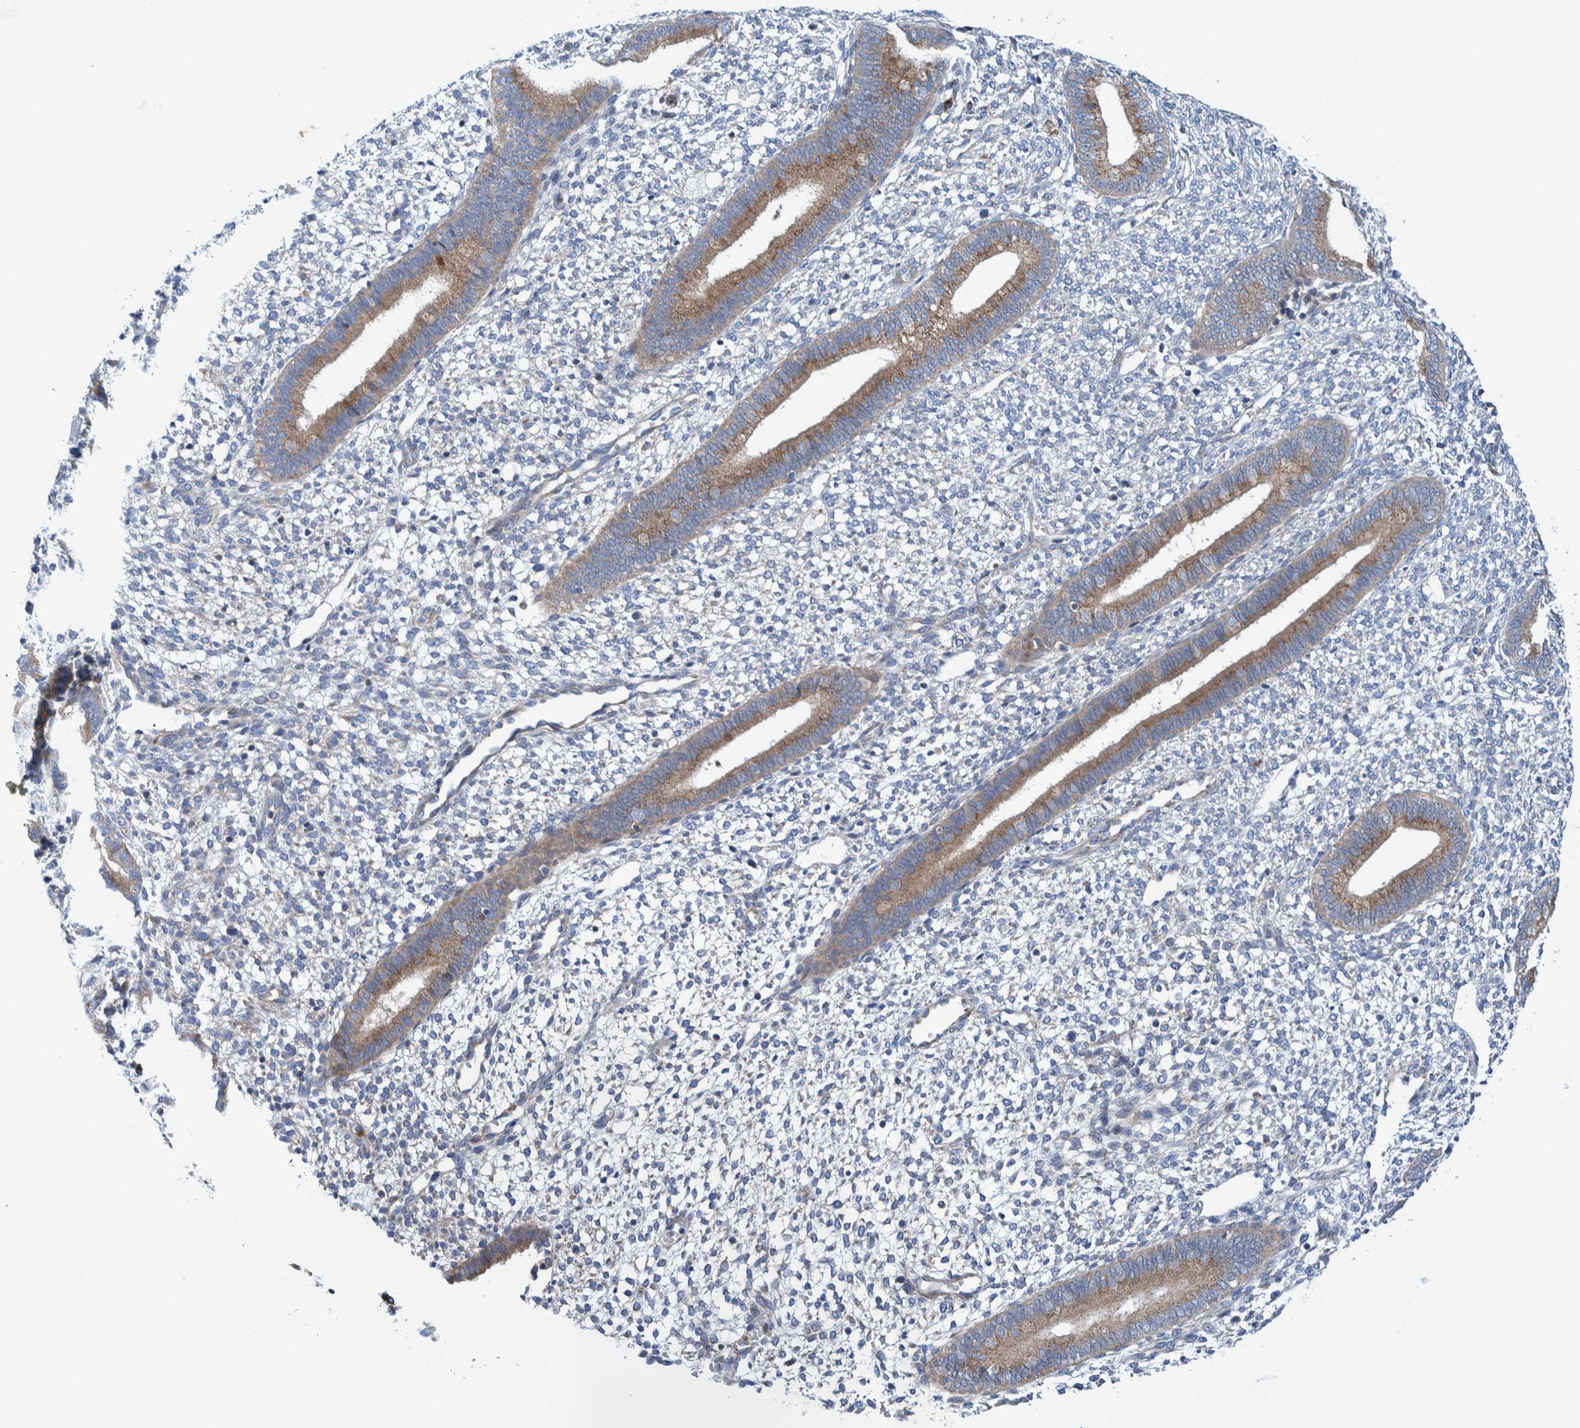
{"staining": {"intensity": "negative", "quantity": "none", "location": "none"}, "tissue": "endometrium", "cell_type": "Cells in endometrial stroma", "image_type": "normal", "snomed": [{"axis": "morphology", "description": "Normal tissue, NOS"}, {"axis": "topography", "description": "Endometrium"}], "caption": "Normal endometrium was stained to show a protein in brown. There is no significant positivity in cells in endometrial stroma. (Stains: DAB (3,3'-diaminobenzidine) immunohistochemistry (IHC) with hematoxylin counter stain, Microscopy: brightfield microscopy at high magnification).", "gene": "TRIM58", "patient": {"sex": "female", "age": 46}}